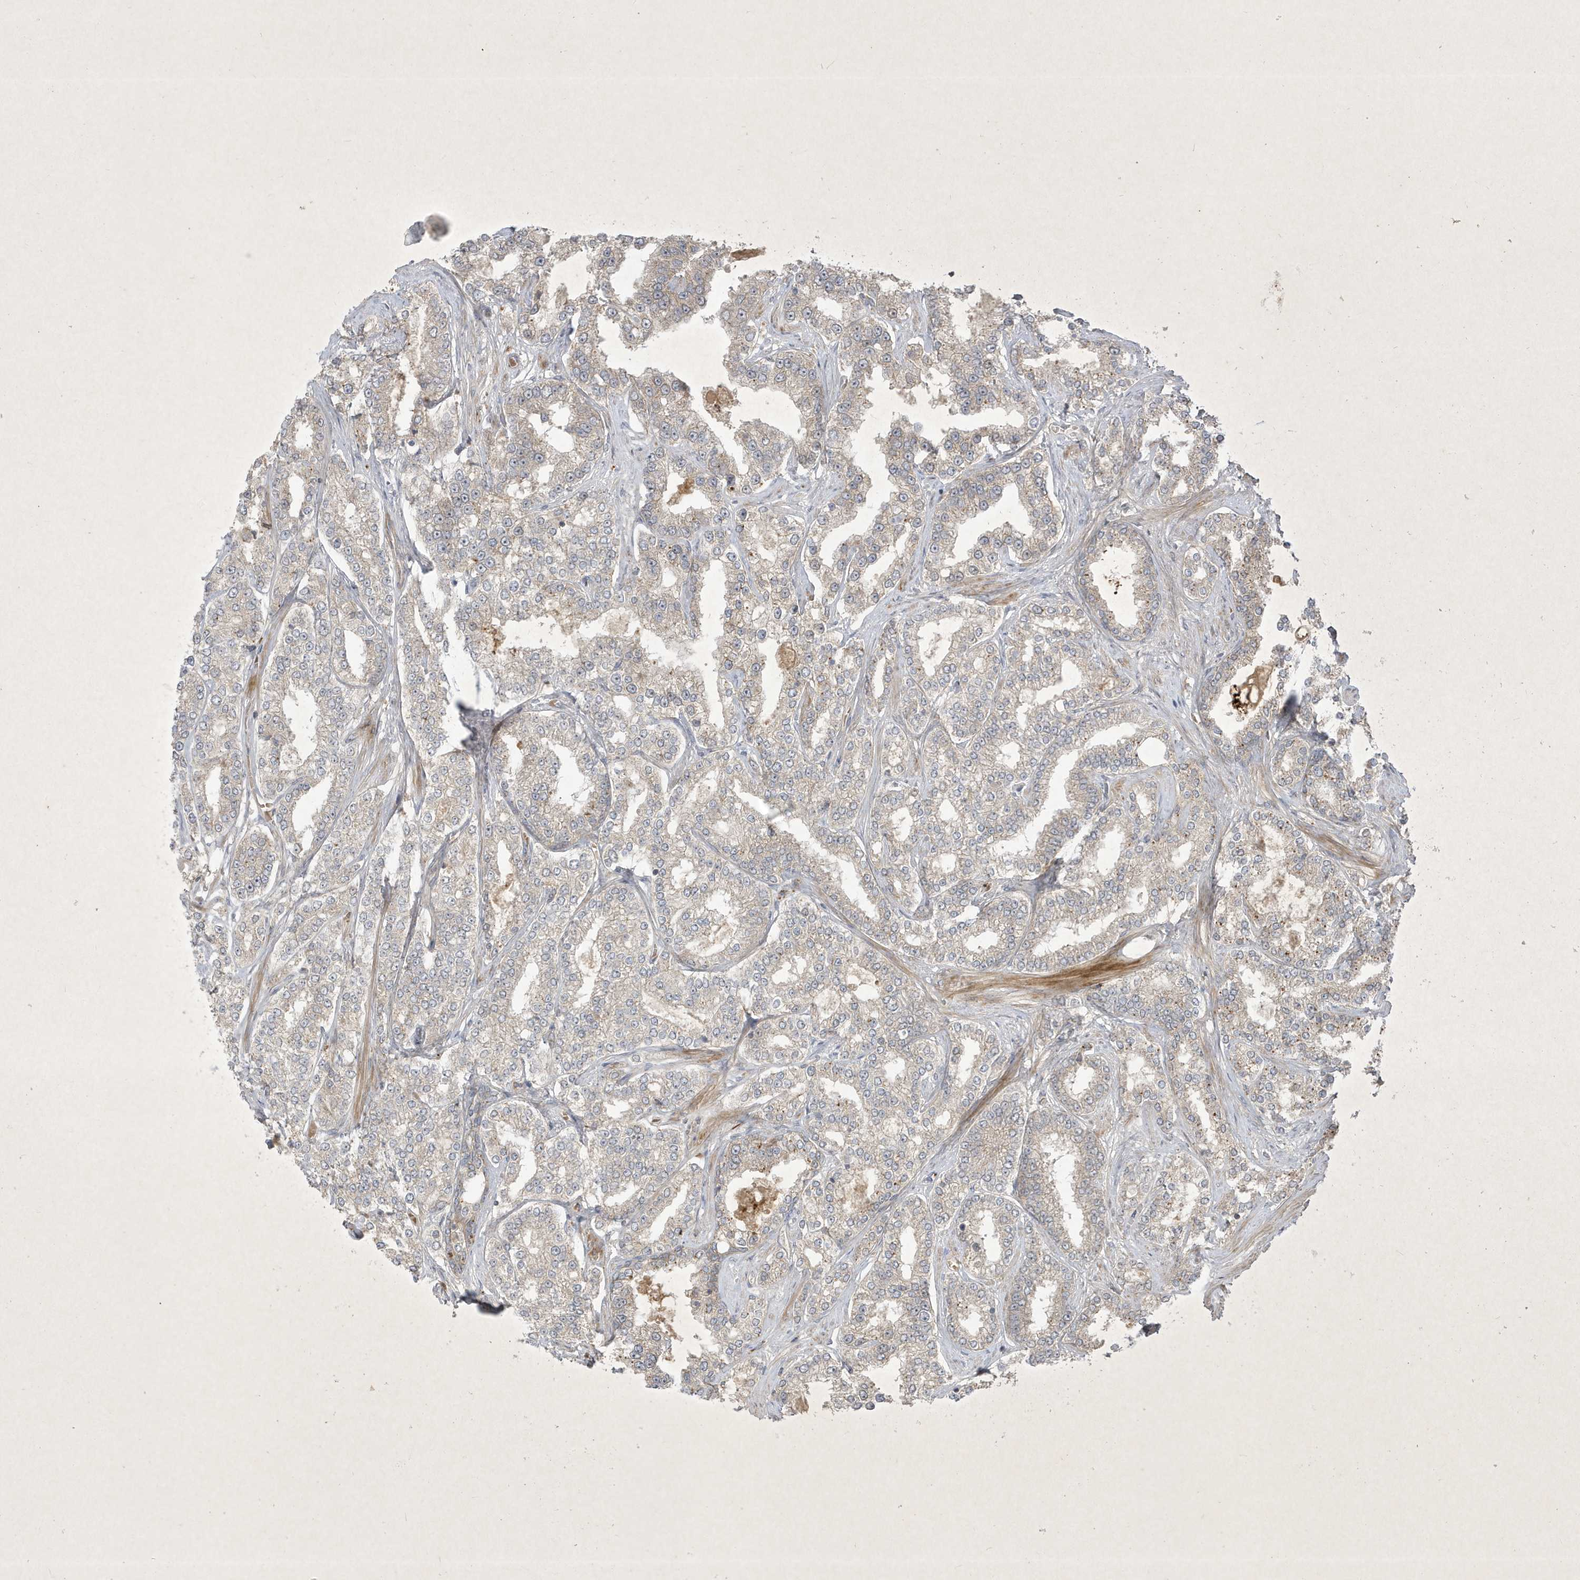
{"staining": {"intensity": "weak", "quantity": "25%-75%", "location": "cytoplasmic/membranous"}, "tissue": "prostate cancer", "cell_type": "Tumor cells", "image_type": "cancer", "snomed": [{"axis": "morphology", "description": "Normal tissue, NOS"}, {"axis": "morphology", "description": "Adenocarcinoma, High grade"}, {"axis": "topography", "description": "Prostate"}], "caption": "A histopathology image showing weak cytoplasmic/membranous positivity in approximately 25%-75% of tumor cells in prostate cancer (high-grade adenocarcinoma), as visualized by brown immunohistochemical staining.", "gene": "FAM83C", "patient": {"sex": "male", "age": 83}}